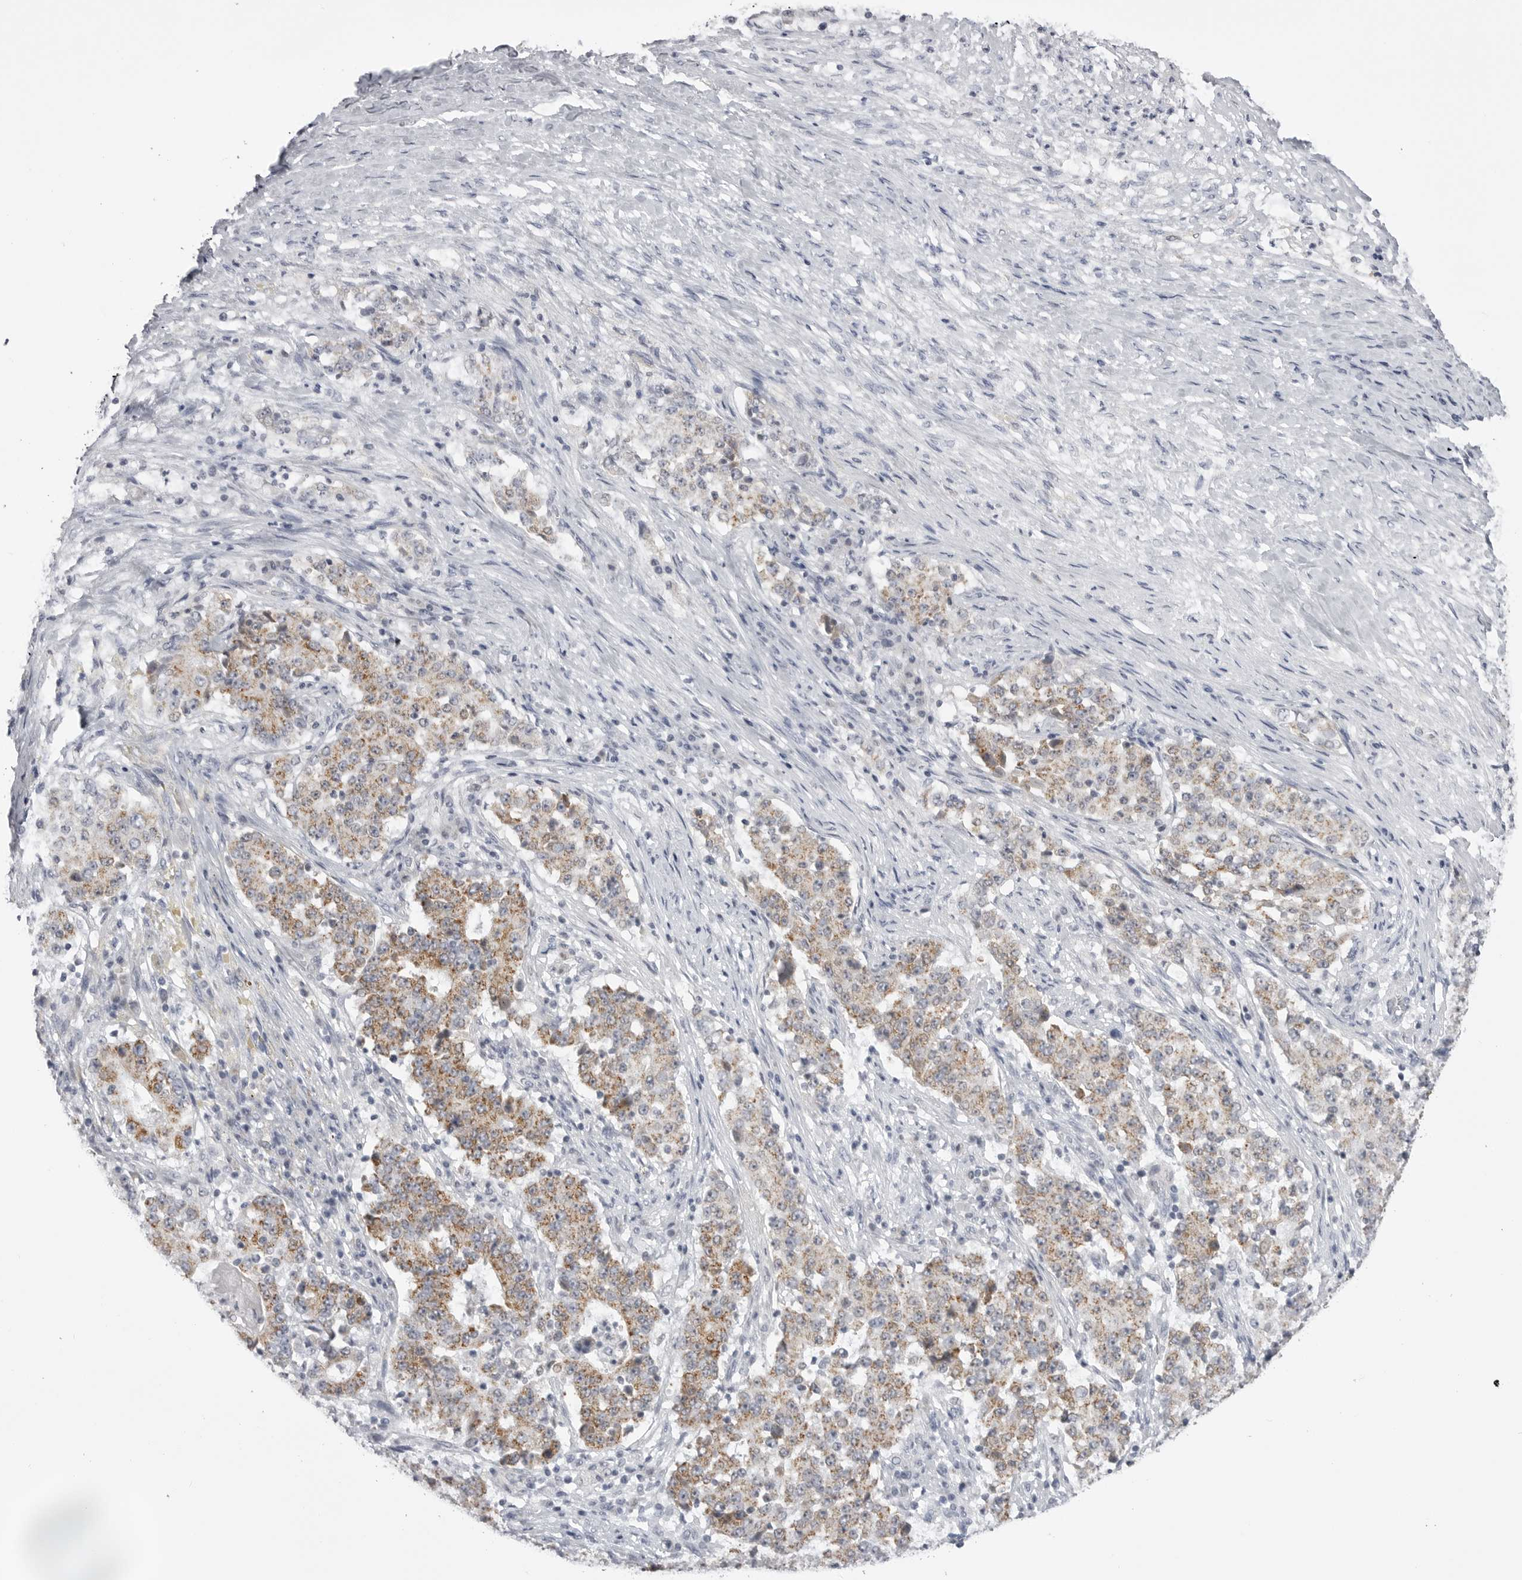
{"staining": {"intensity": "moderate", "quantity": ">75%", "location": "cytoplasmic/membranous"}, "tissue": "stomach cancer", "cell_type": "Tumor cells", "image_type": "cancer", "snomed": [{"axis": "morphology", "description": "Adenocarcinoma, NOS"}, {"axis": "topography", "description": "Stomach"}], "caption": "IHC (DAB (3,3'-diaminobenzidine)) staining of human stomach cancer (adenocarcinoma) demonstrates moderate cytoplasmic/membranous protein staining in approximately >75% of tumor cells.", "gene": "TUFM", "patient": {"sex": "male", "age": 59}}